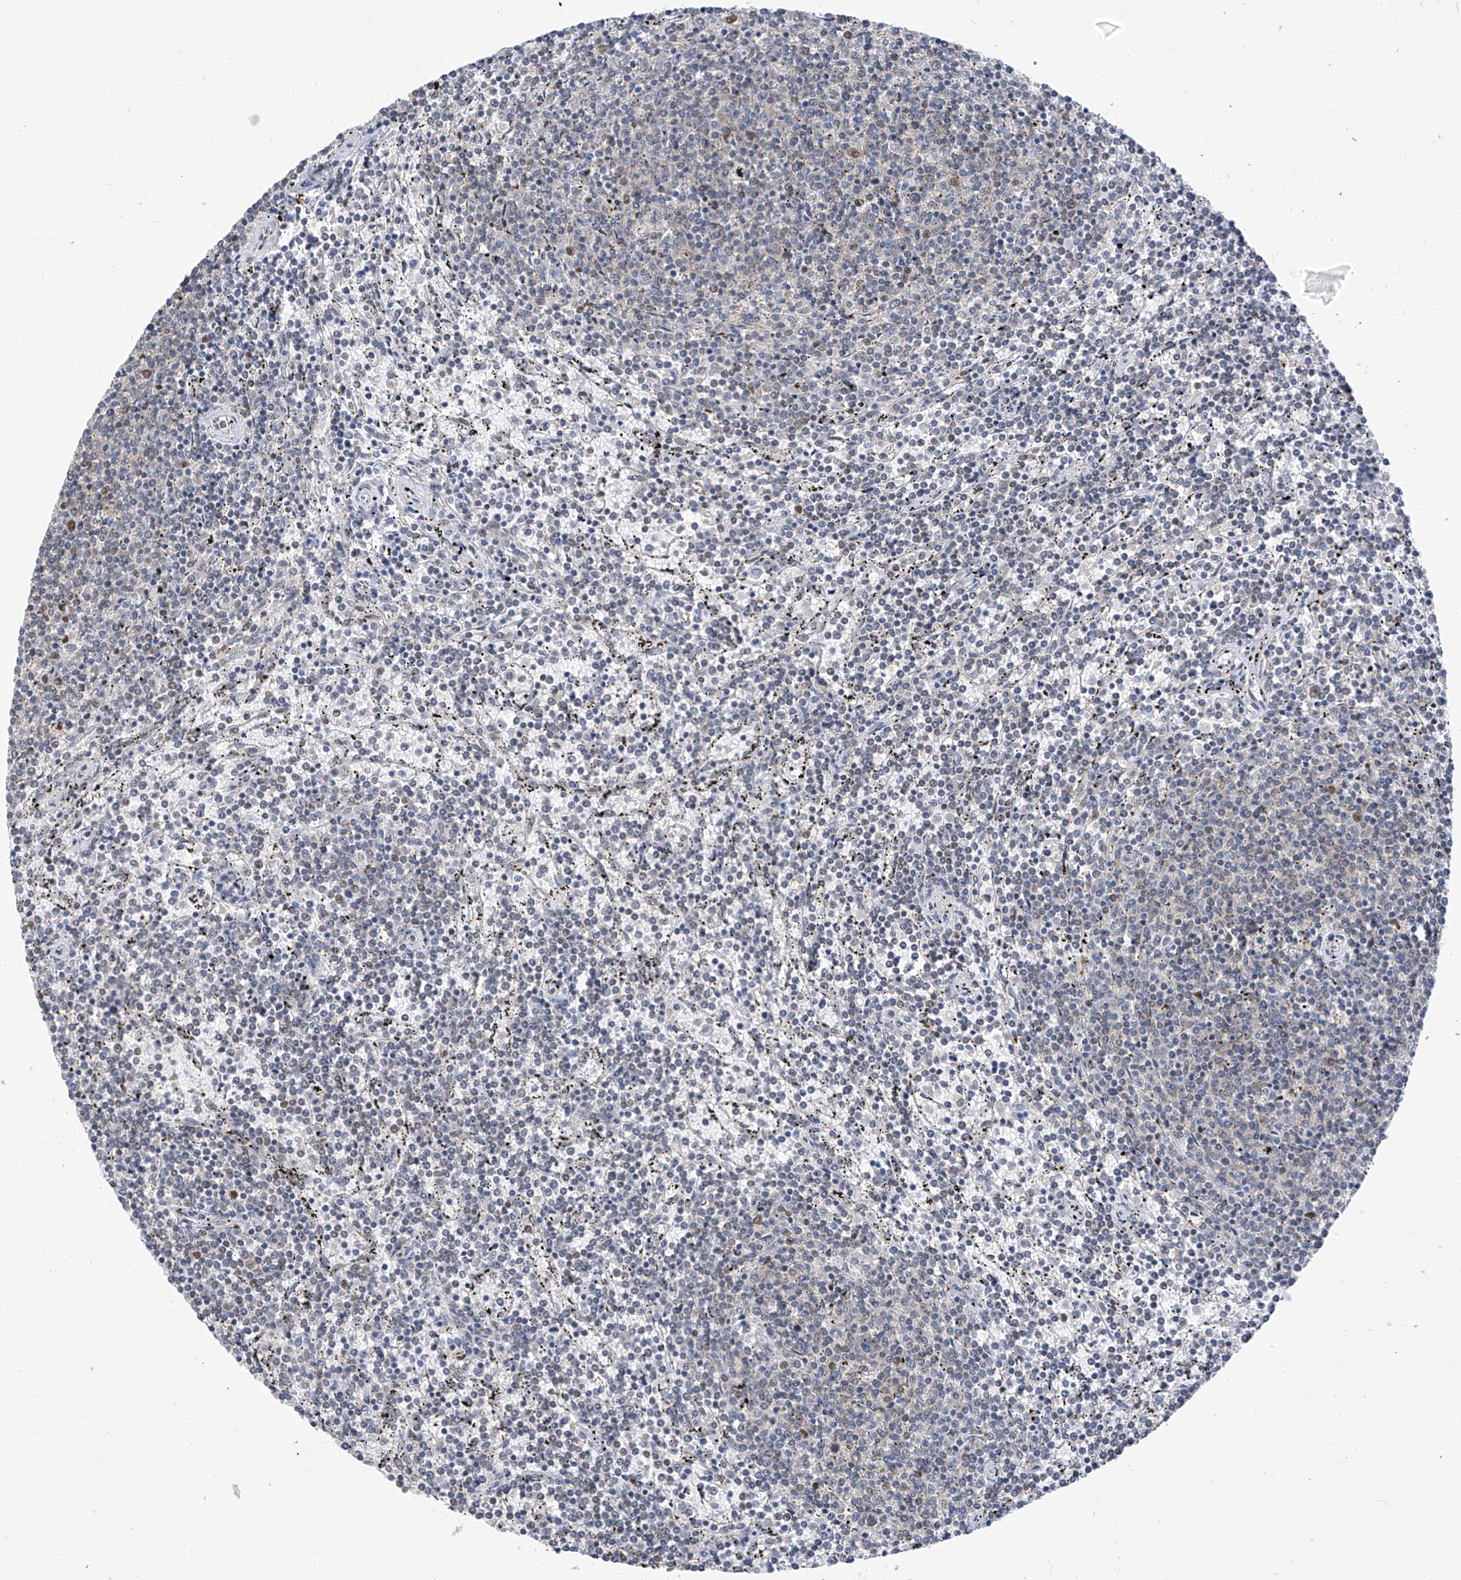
{"staining": {"intensity": "negative", "quantity": "none", "location": "none"}, "tissue": "lymphoma", "cell_type": "Tumor cells", "image_type": "cancer", "snomed": [{"axis": "morphology", "description": "Malignant lymphoma, non-Hodgkin's type, Low grade"}, {"axis": "topography", "description": "Spleen"}], "caption": "Immunohistochemistry (IHC) photomicrograph of malignant lymphoma, non-Hodgkin's type (low-grade) stained for a protein (brown), which shows no staining in tumor cells.", "gene": "KHSRP", "patient": {"sex": "female", "age": 50}}